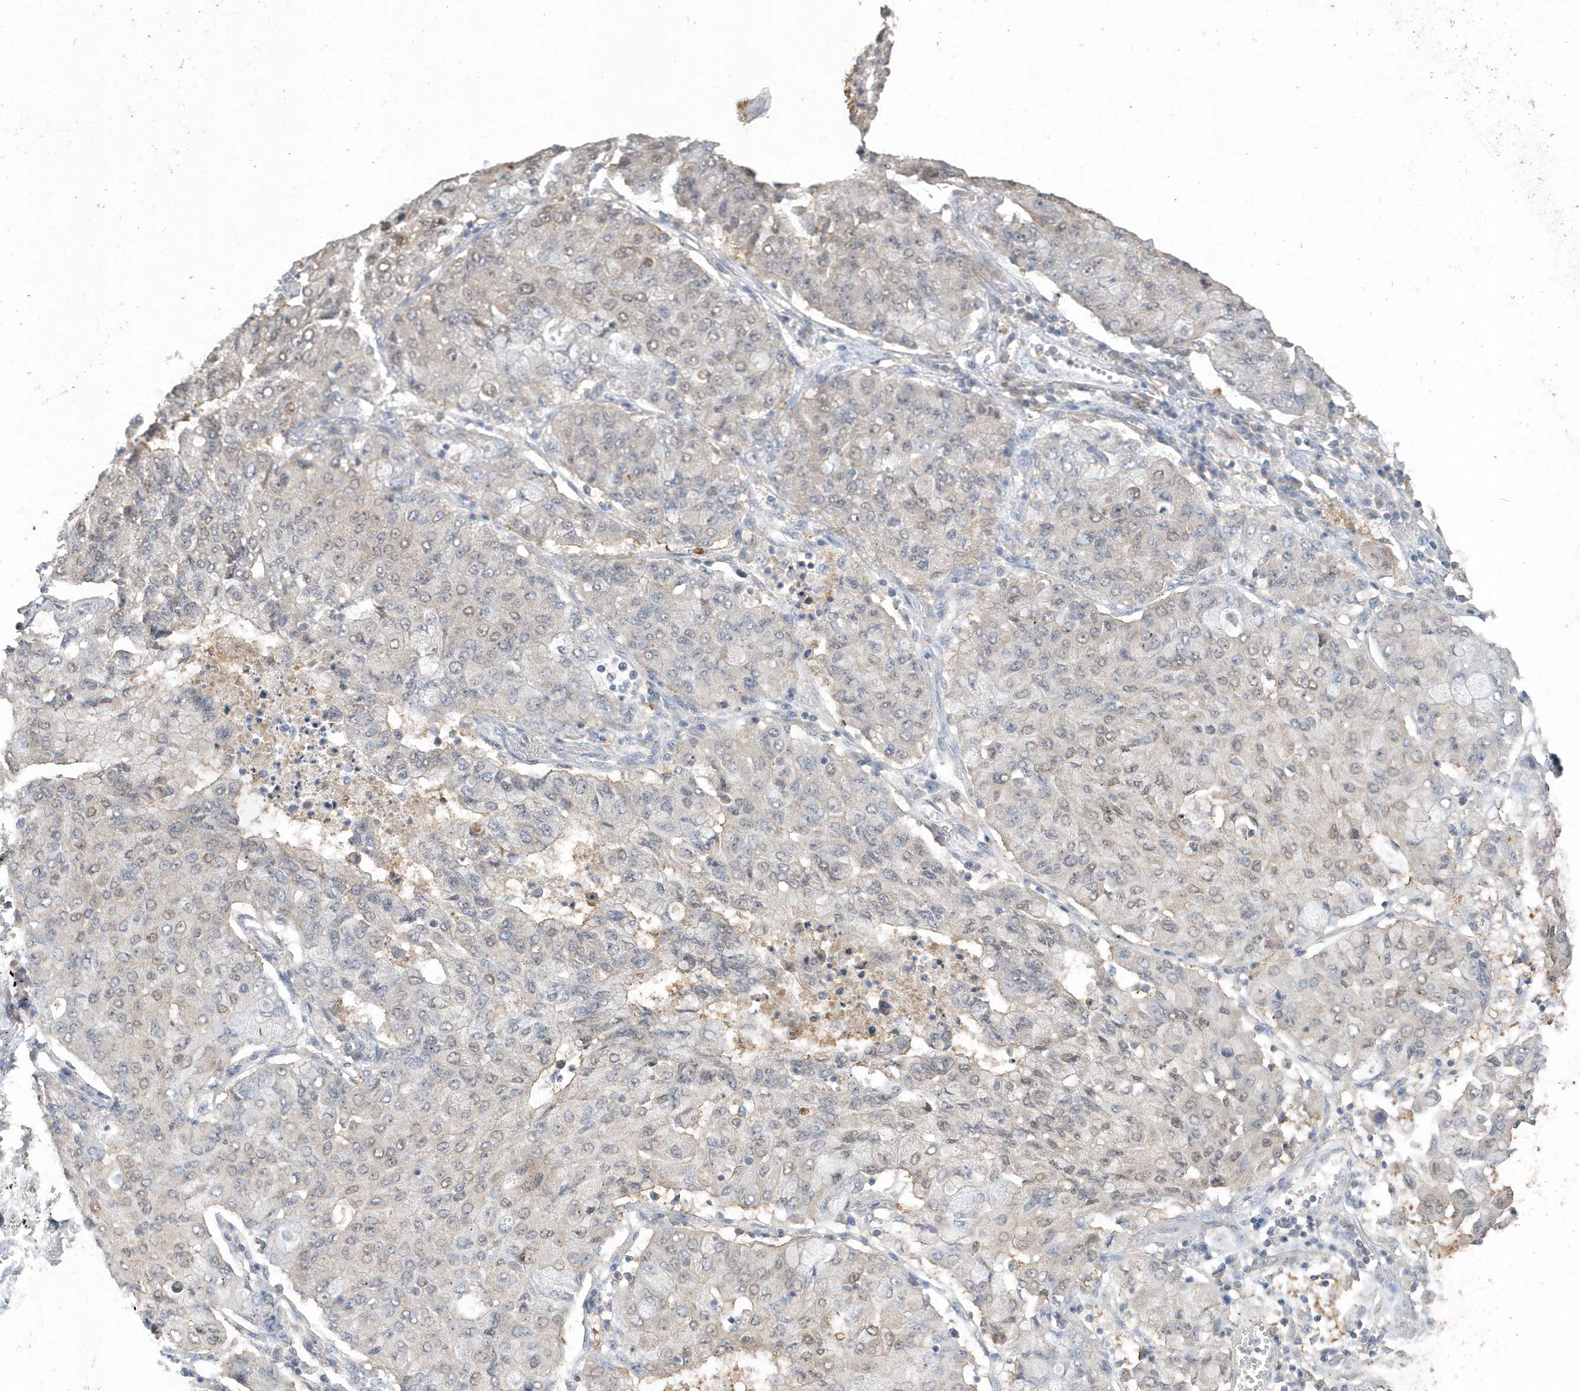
{"staining": {"intensity": "weak", "quantity": "25%-75%", "location": "cytoplasmic/membranous,nuclear"}, "tissue": "lung cancer", "cell_type": "Tumor cells", "image_type": "cancer", "snomed": [{"axis": "morphology", "description": "Squamous cell carcinoma, NOS"}, {"axis": "topography", "description": "Lung"}], "caption": "Immunohistochemical staining of human squamous cell carcinoma (lung) demonstrates weak cytoplasmic/membranous and nuclear protein positivity in approximately 25%-75% of tumor cells. The protein is stained brown, and the nuclei are stained in blue (DAB (3,3'-diaminobenzidine) IHC with brightfield microscopy, high magnification).", "gene": "AKR7A2", "patient": {"sex": "male", "age": 74}}